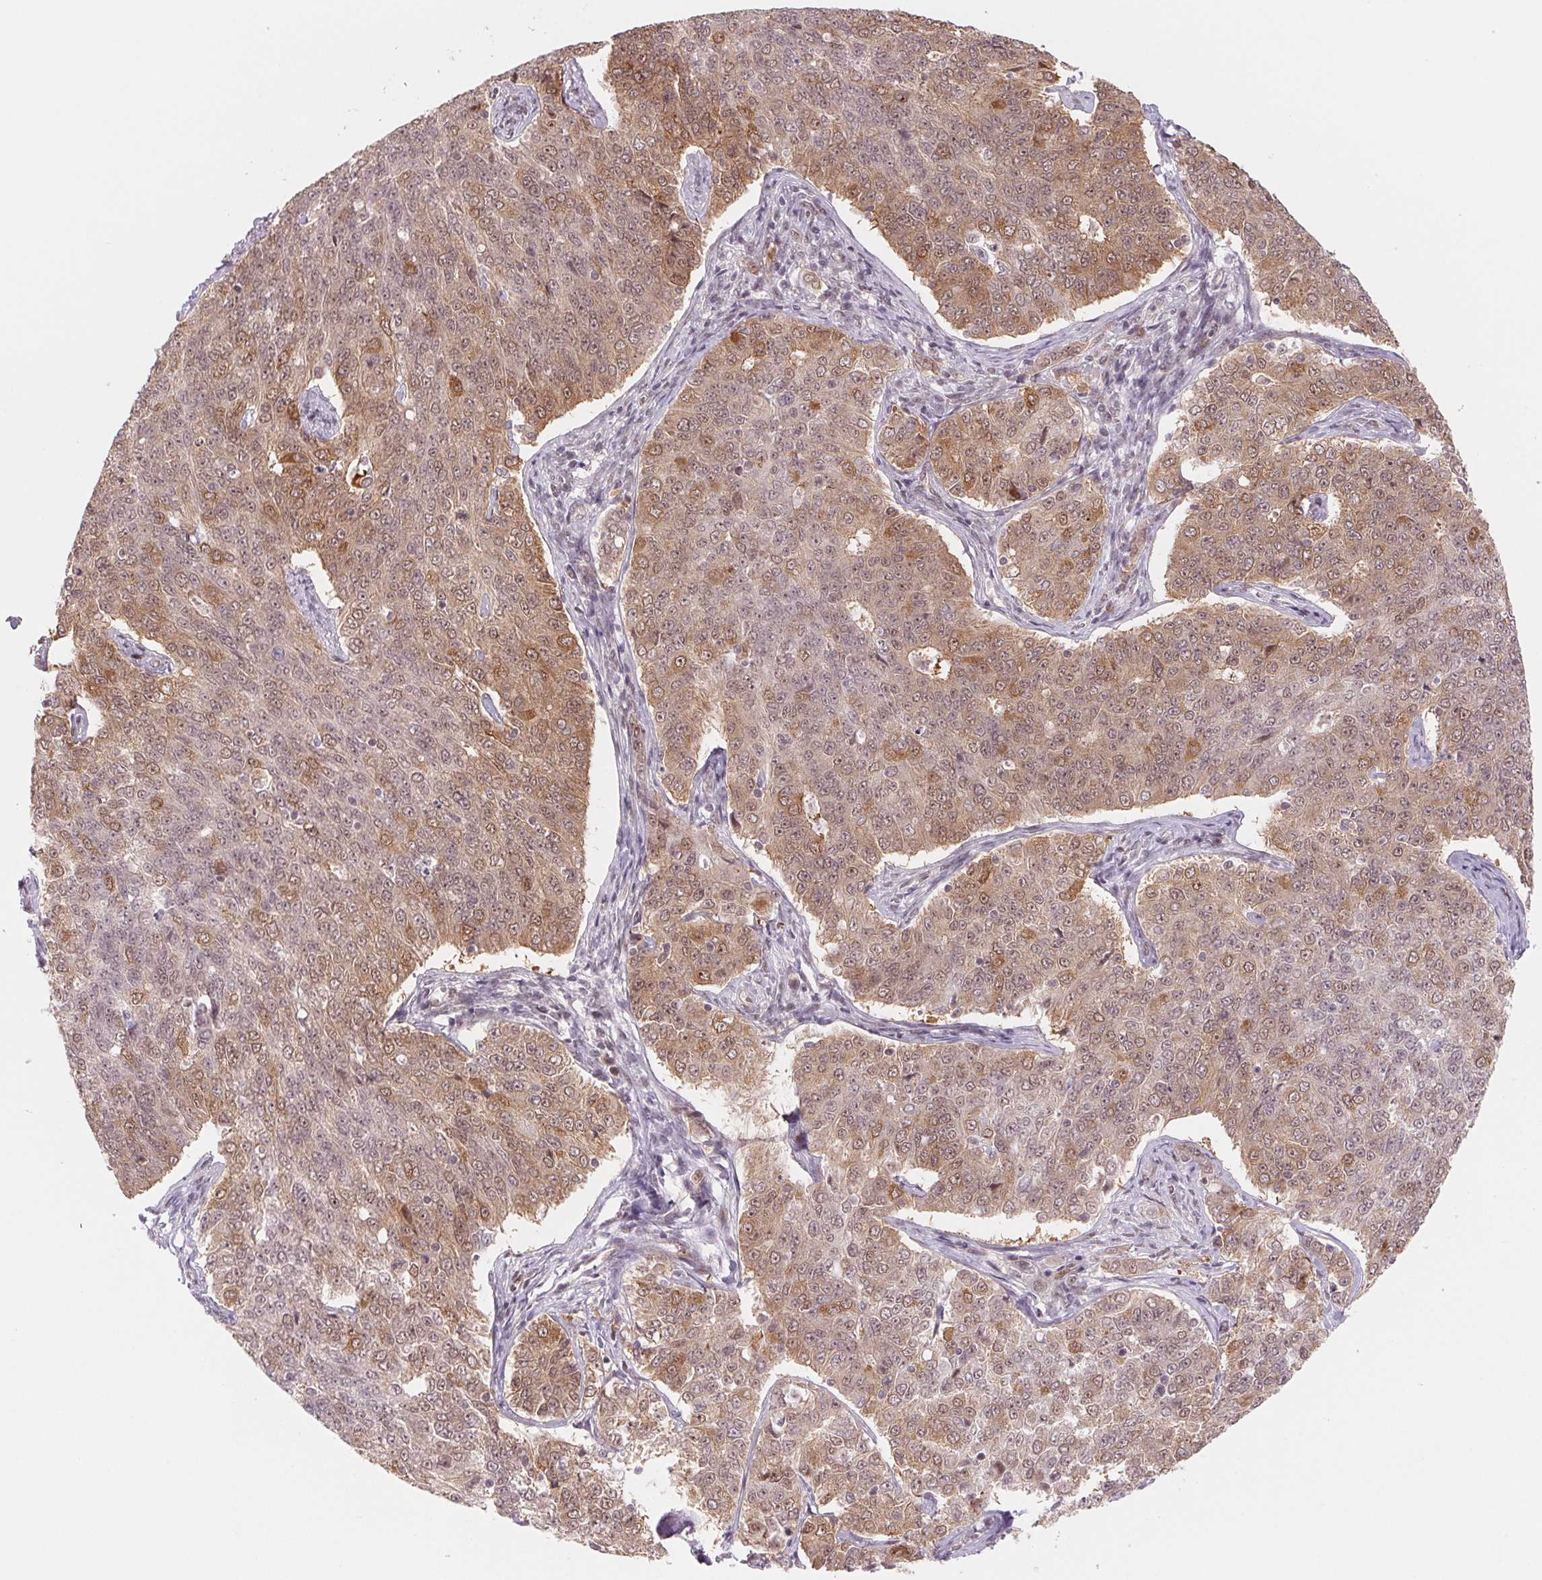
{"staining": {"intensity": "weak", "quantity": "25%-75%", "location": "cytoplasmic/membranous,nuclear"}, "tissue": "endometrial cancer", "cell_type": "Tumor cells", "image_type": "cancer", "snomed": [{"axis": "morphology", "description": "Adenocarcinoma, NOS"}, {"axis": "topography", "description": "Endometrium"}], "caption": "Immunohistochemical staining of human endometrial adenocarcinoma exhibits low levels of weak cytoplasmic/membranous and nuclear positivity in about 25%-75% of tumor cells.", "gene": "DNAJB6", "patient": {"sex": "female", "age": 43}}